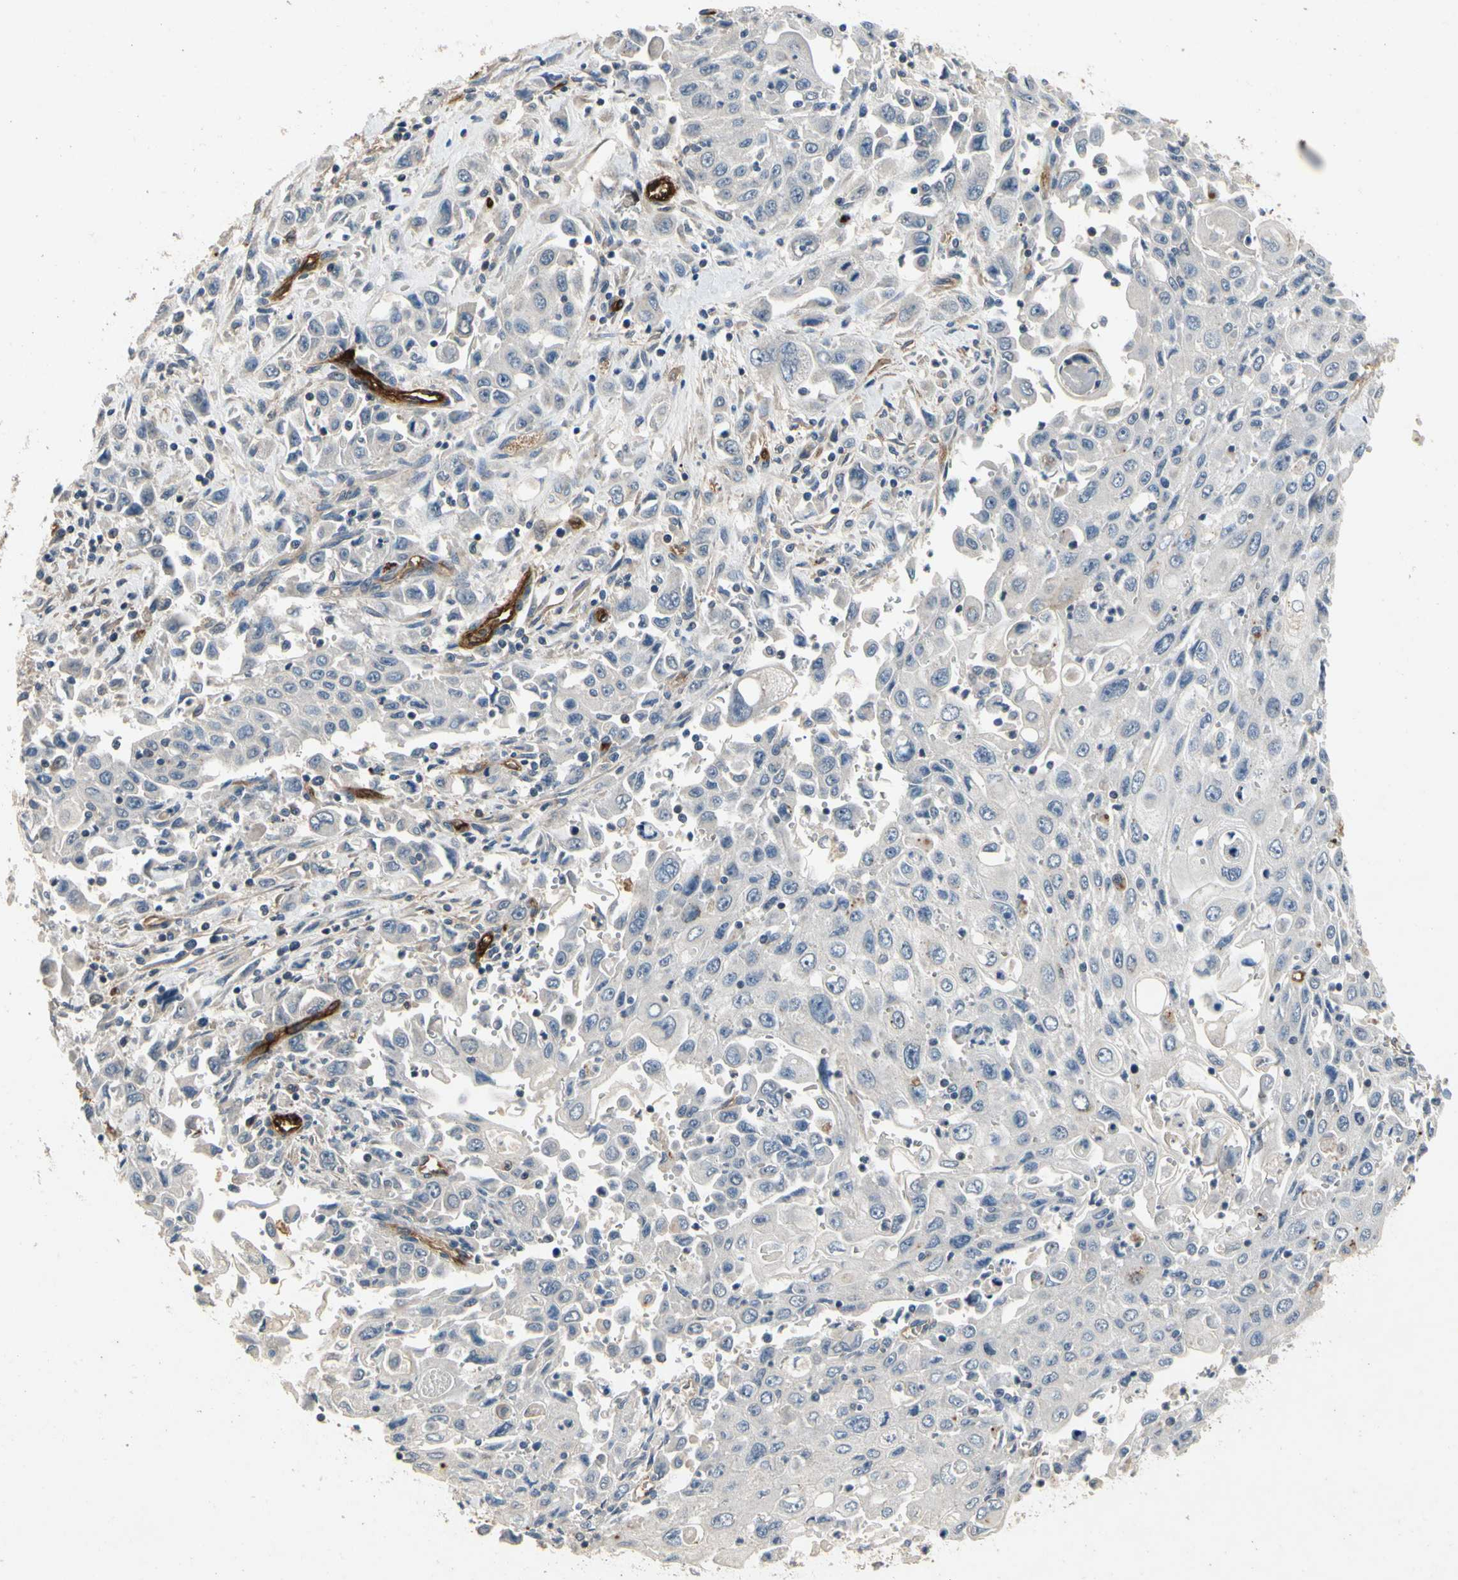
{"staining": {"intensity": "negative", "quantity": "none", "location": "none"}, "tissue": "pancreatic cancer", "cell_type": "Tumor cells", "image_type": "cancer", "snomed": [{"axis": "morphology", "description": "Adenocarcinoma, NOS"}, {"axis": "topography", "description": "Pancreas"}], "caption": "An image of pancreatic adenocarcinoma stained for a protein displays no brown staining in tumor cells.", "gene": "ALPL", "patient": {"sex": "male", "age": 70}}